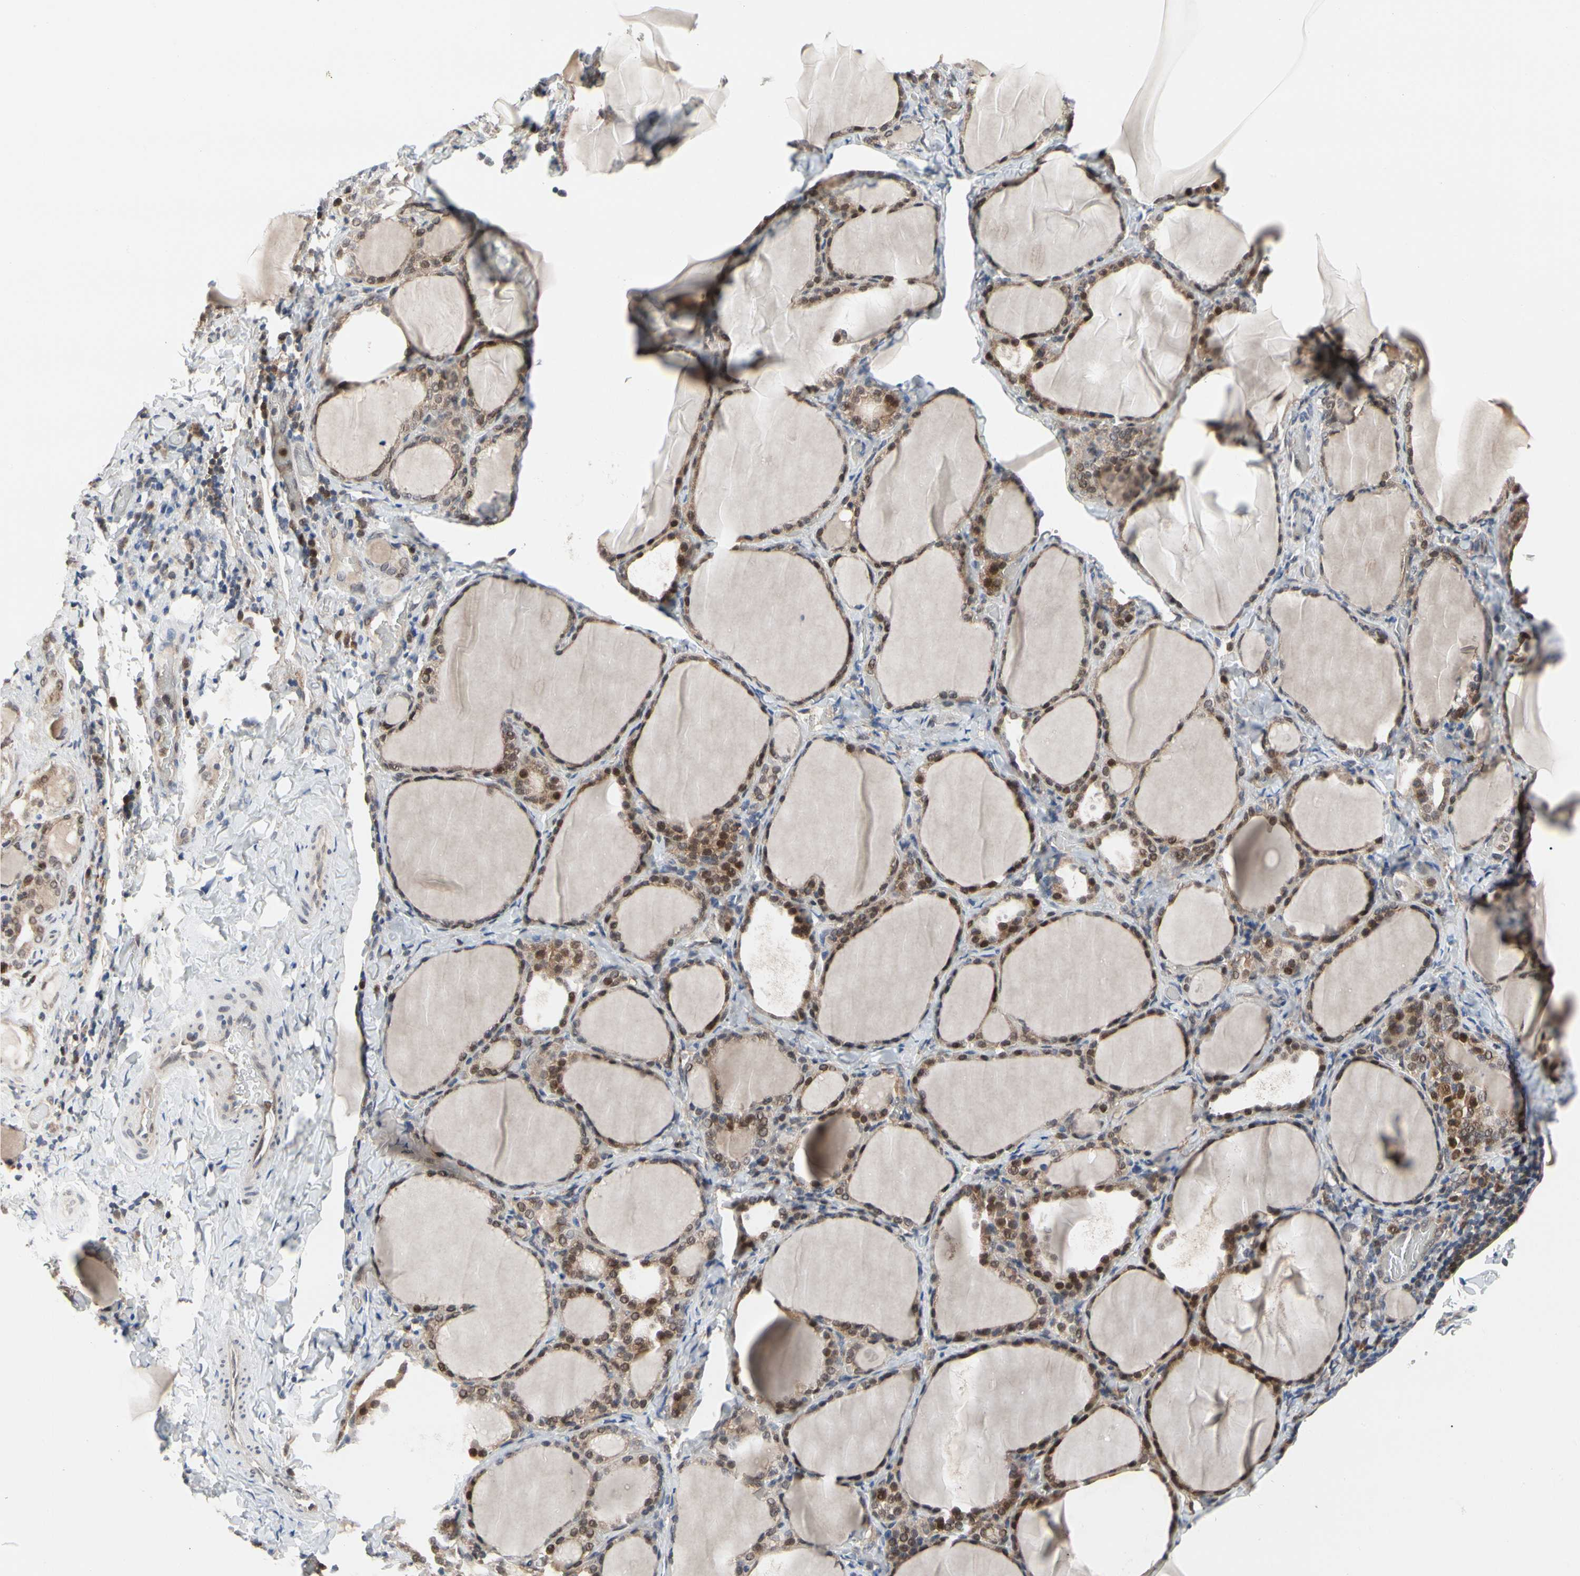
{"staining": {"intensity": "moderate", "quantity": ">75%", "location": "cytoplasmic/membranous,nuclear"}, "tissue": "thyroid gland", "cell_type": "Glandular cells", "image_type": "normal", "snomed": [{"axis": "morphology", "description": "Normal tissue, NOS"}, {"axis": "morphology", "description": "Papillary adenocarcinoma, NOS"}, {"axis": "topography", "description": "Thyroid gland"}], "caption": "This is a micrograph of IHC staining of unremarkable thyroid gland, which shows moderate positivity in the cytoplasmic/membranous,nuclear of glandular cells.", "gene": "CDK5", "patient": {"sex": "female", "age": 30}}